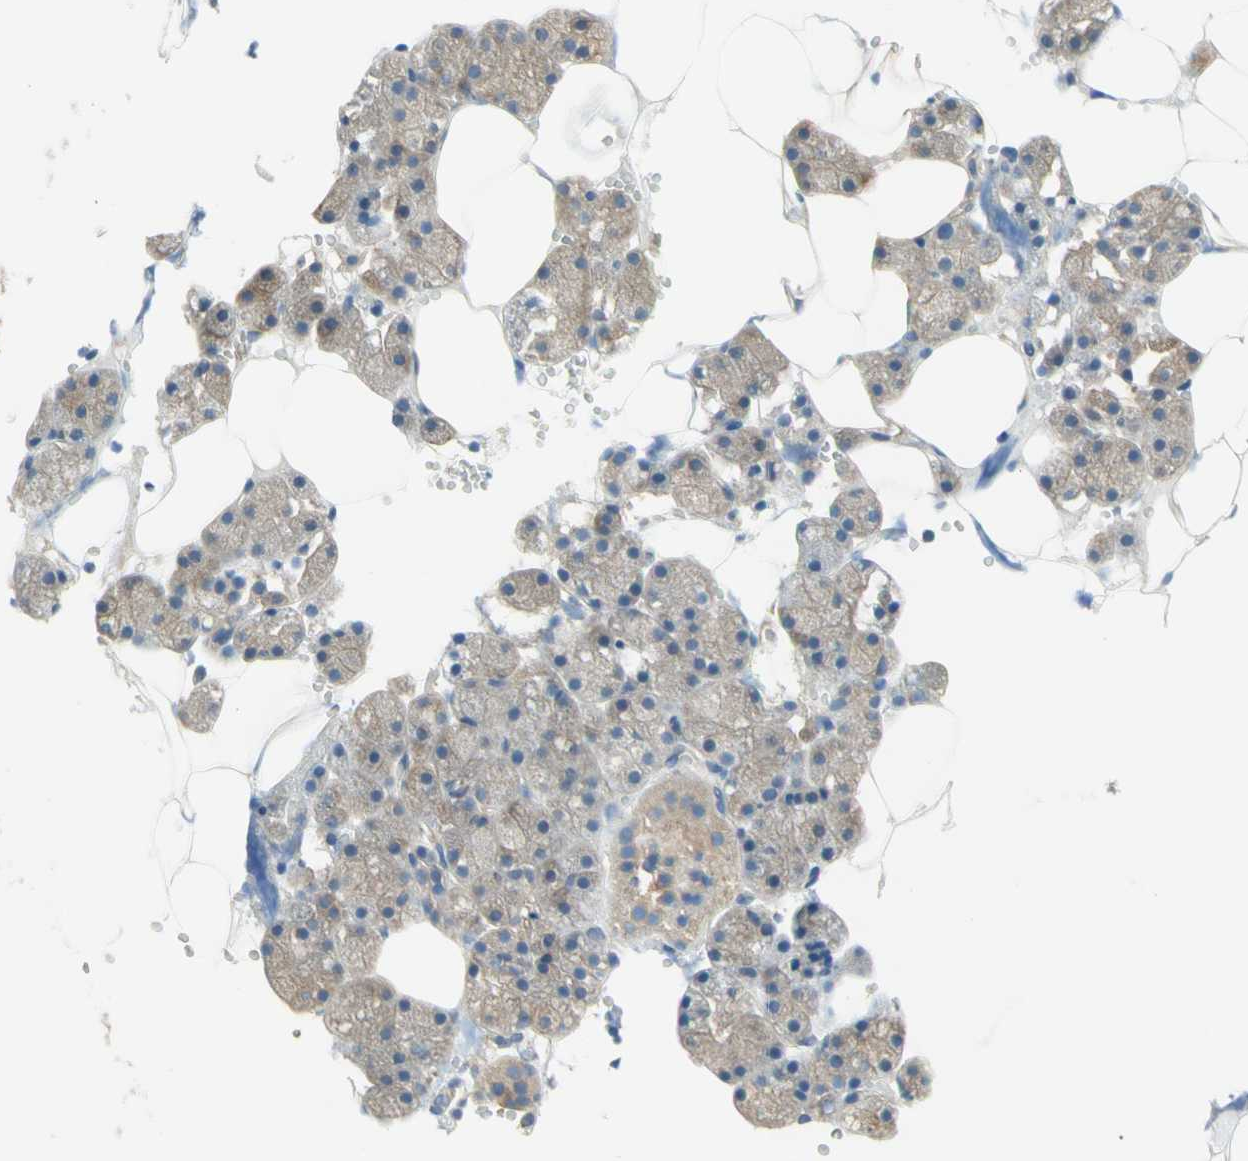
{"staining": {"intensity": "weak", "quantity": "25%-75%", "location": "cytoplasmic/membranous"}, "tissue": "salivary gland", "cell_type": "Glandular cells", "image_type": "normal", "snomed": [{"axis": "morphology", "description": "Normal tissue, NOS"}, {"axis": "topography", "description": "Salivary gland"}], "caption": "Immunohistochemical staining of unremarkable salivary gland reveals weak cytoplasmic/membranous protein expression in approximately 25%-75% of glandular cells. The staining was performed using DAB (3,3'-diaminobenzidine), with brown indicating positive protein expression. Nuclei are stained blue with hematoxylin.", "gene": "DYNC1H1", "patient": {"sex": "male", "age": 62}}